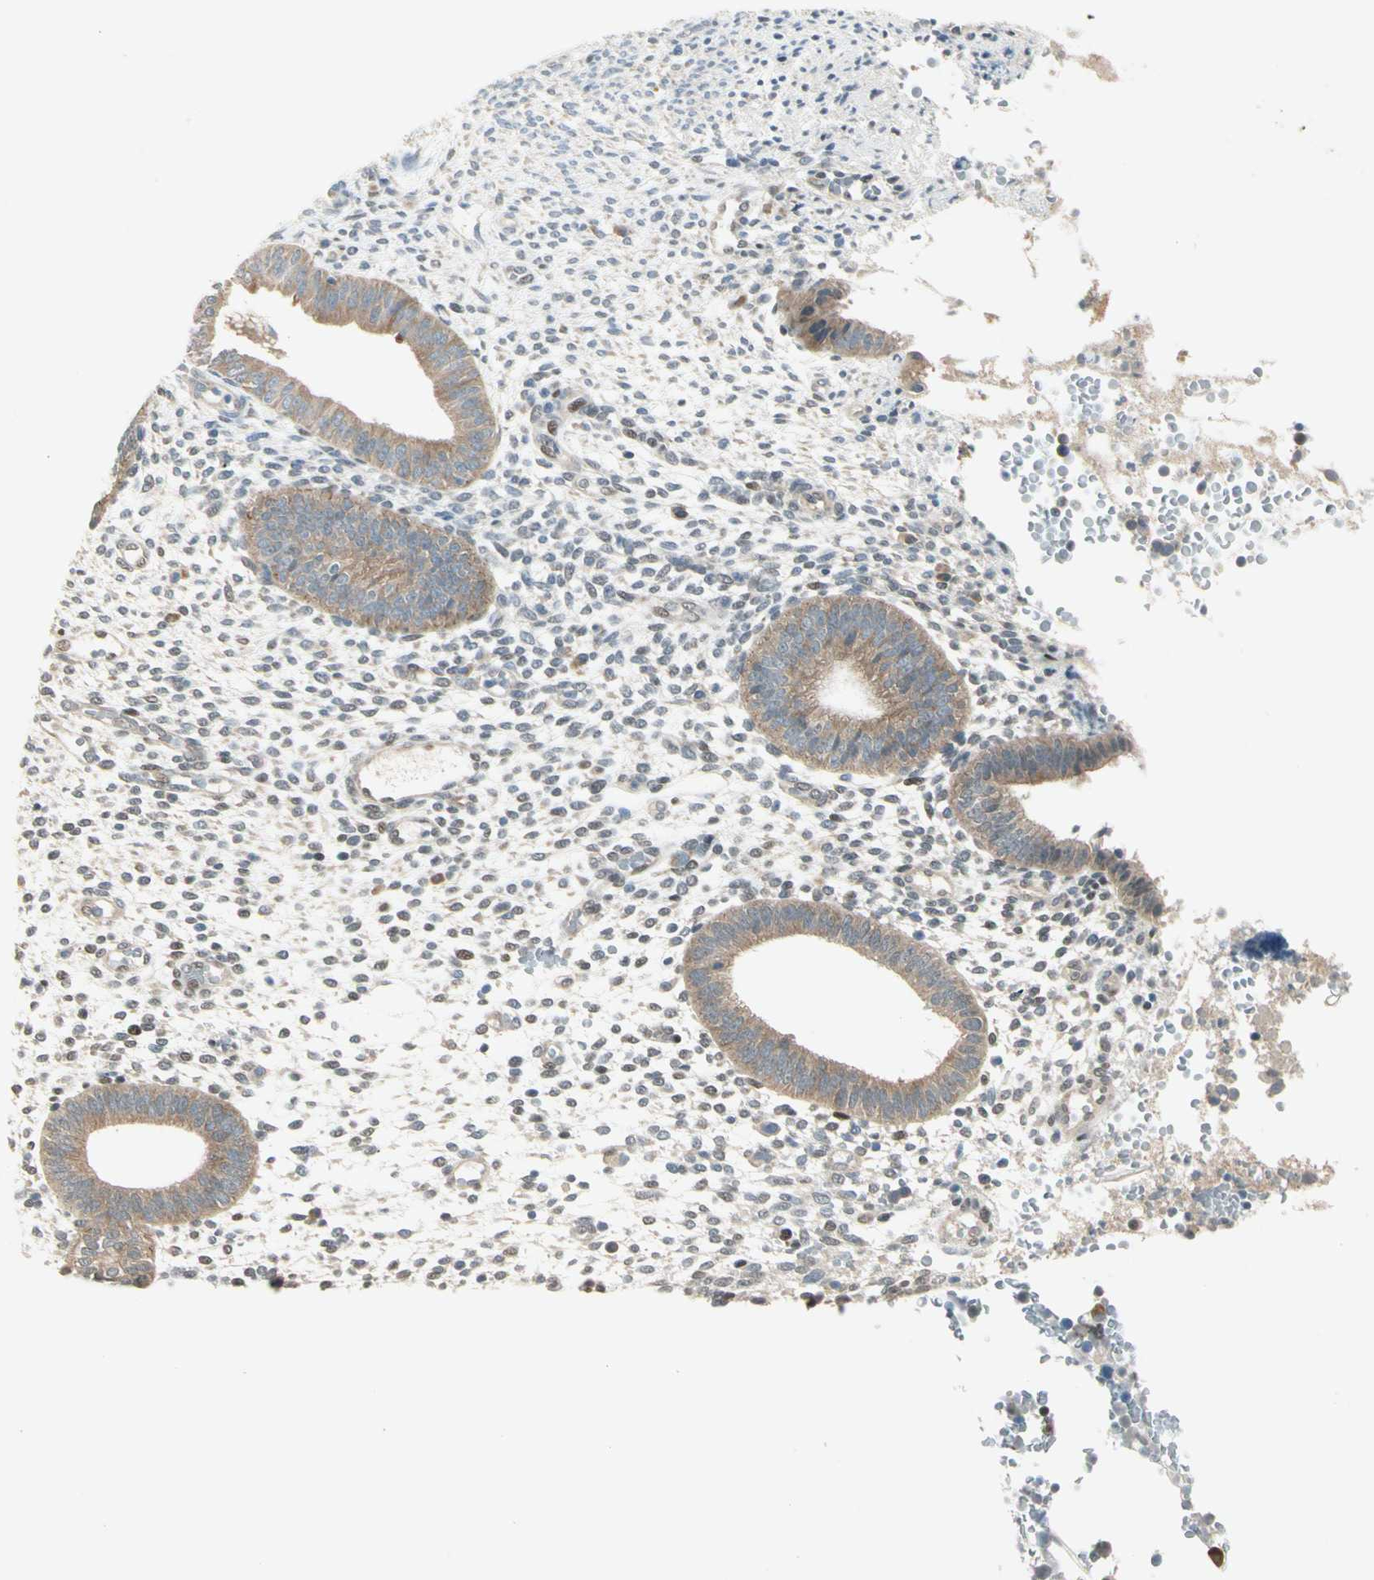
{"staining": {"intensity": "weak", "quantity": "25%-75%", "location": "cytoplasmic/membranous,nuclear"}, "tissue": "endometrium", "cell_type": "Cells in endometrial stroma", "image_type": "normal", "snomed": [{"axis": "morphology", "description": "Normal tissue, NOS"}, {"axis": "topography", "description": "Endometrium"}], "caption": "Immunohistochemistry (IHC) of unremarkable endometrium displays low levels of weak cytoplasmic/membranous,nuclear staining in approximately 25%-75% of cells in endometrial stroma.", "gene": "IL1R1", "patient": {"sex": "female", "age": 35}}